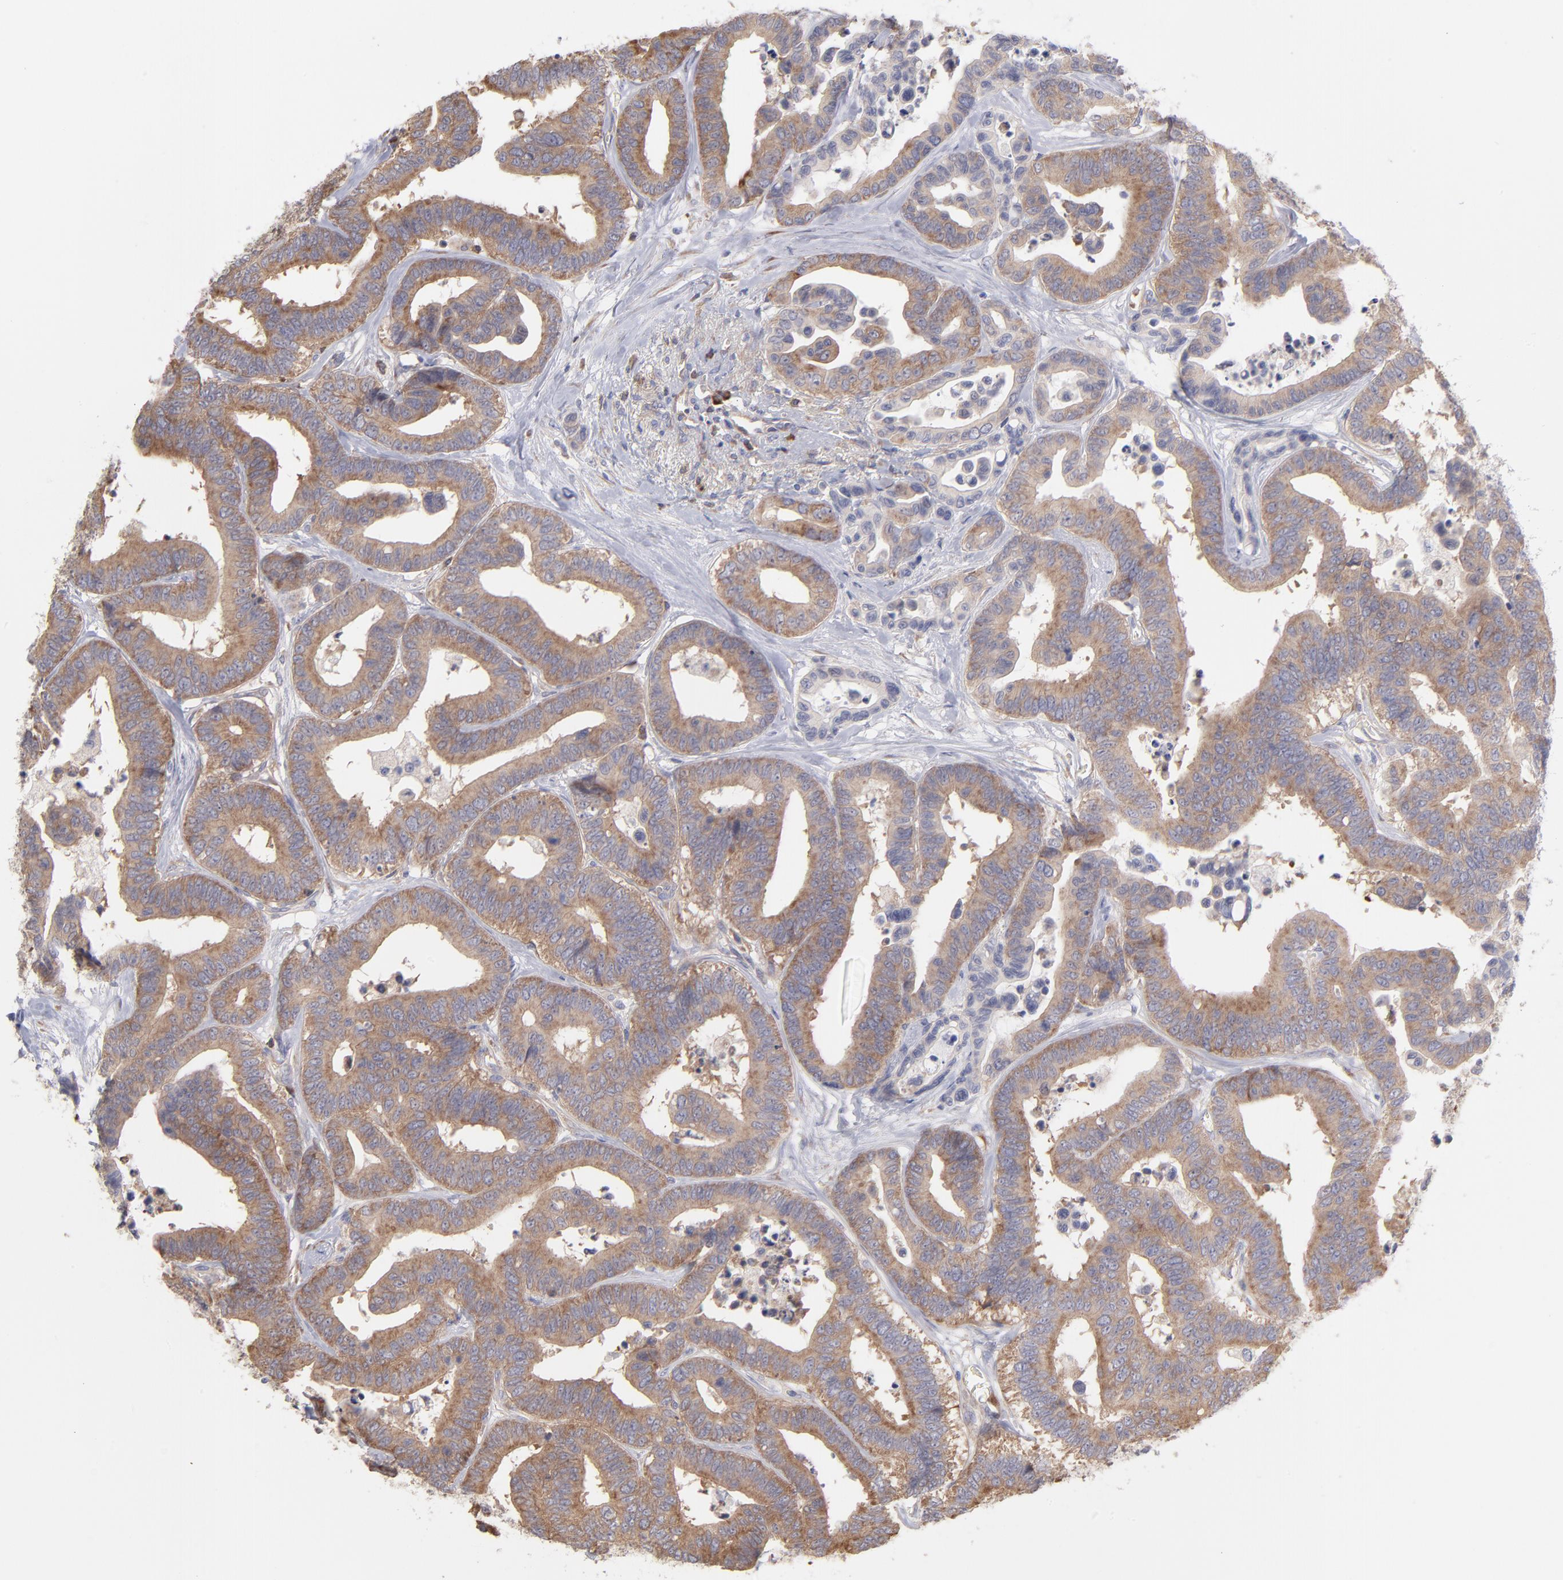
{"staining": {"intensity": "moderate", "quantity": ">75%", "location": "cytoplasmic/membranous"}, "tissue": "colorectal cancer", "cell_type": "Tumor cells", "image_type": "cancer", "snomed": [{"axis": "morphology", "description": "Adenocarcinoma, NOS"}, {"axis": "topography", "description": "Colon"}], "caption": "Immunohistochemistry (IHC) image of human colorectal cancer stained for a protein (brown), which exhibits medium levels of moderate cytoplasmic/membranous expression in about >75% of tumor cells.", "gene": "RPLP0", "patient": {"sex": "male", "age": 82}}